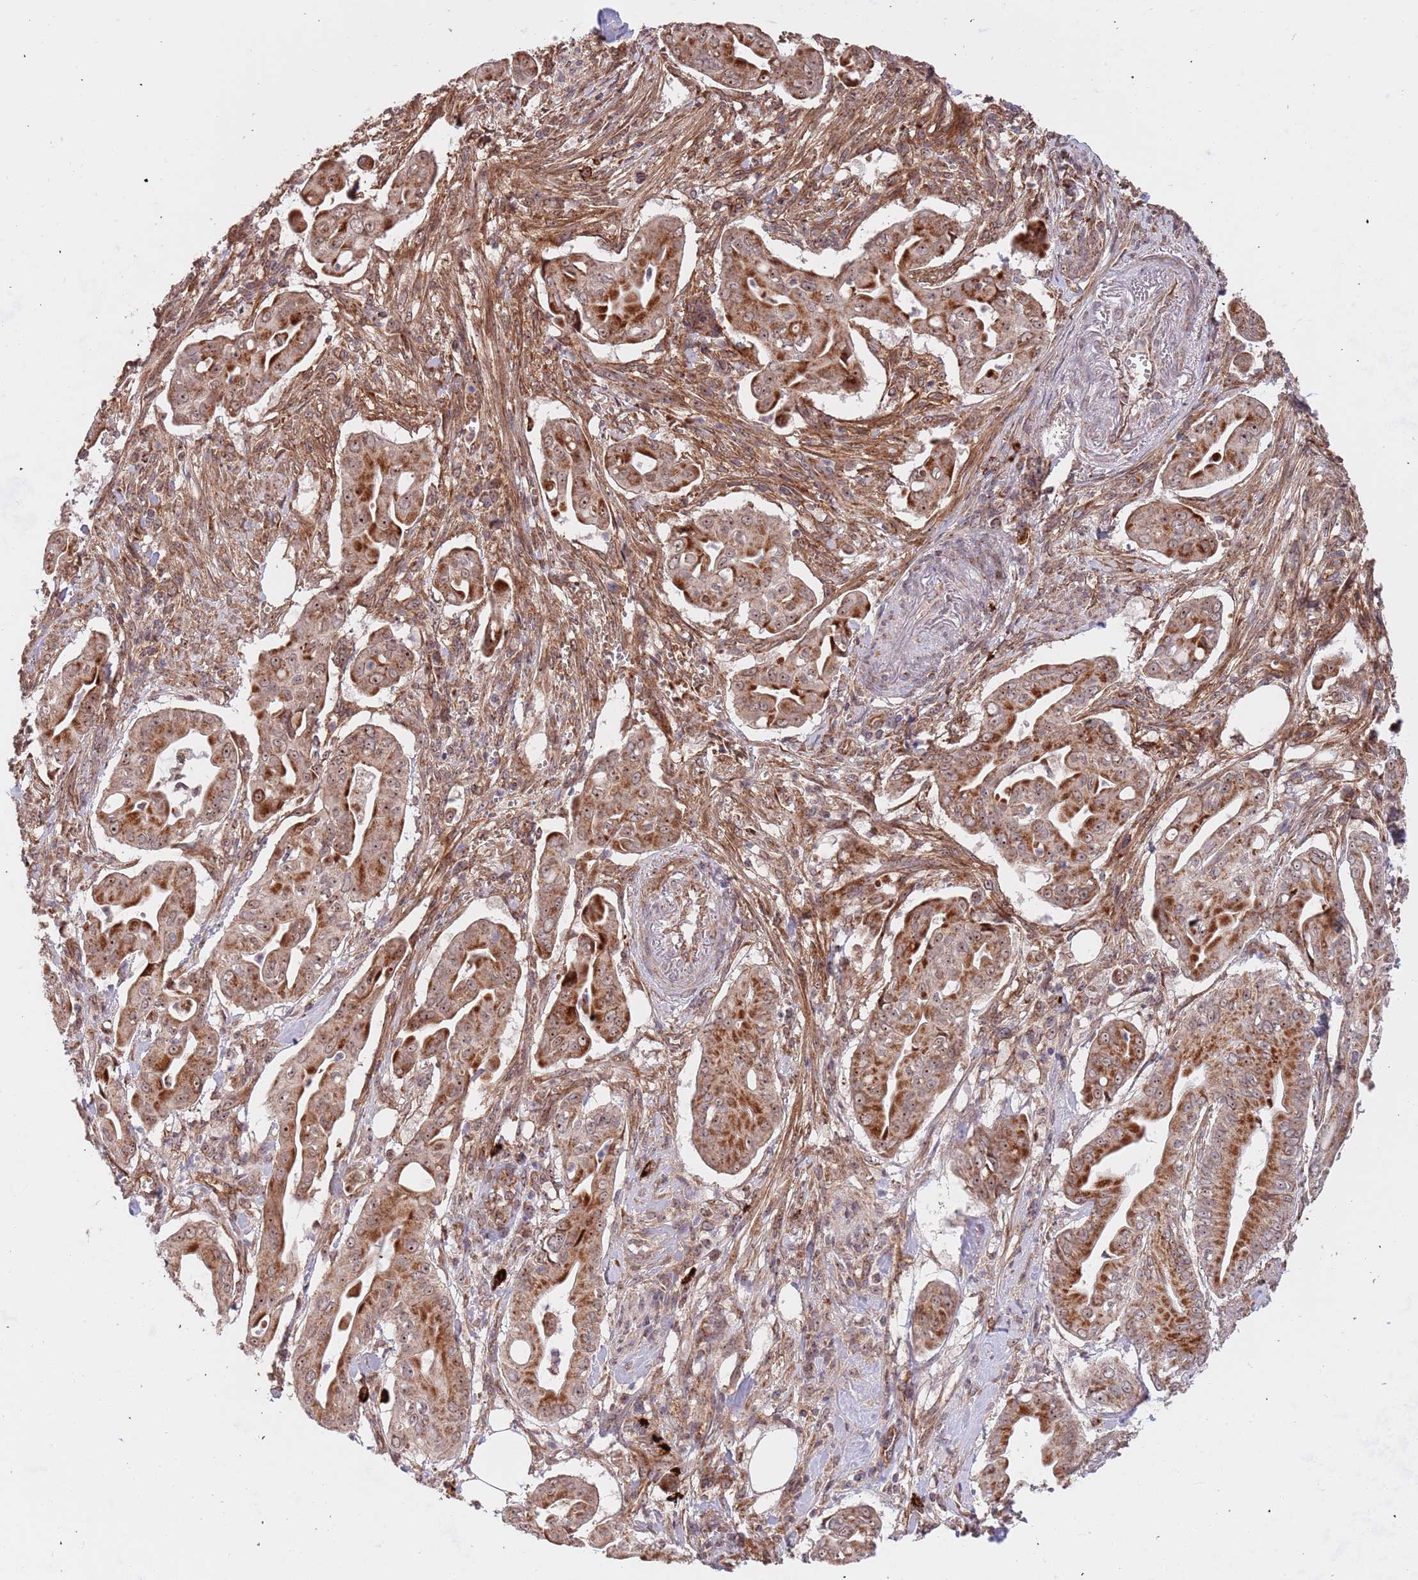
{"staining": {"intensity": "strong", "quantity": "25%-75%", "location": "cytoplasmic/membranous"}, "tissue": "pancreatic cancer", "cell_type": "Tumor cells", "image_type": "cancer", "snomed": [{"axis": "morphology", "description": "Adenocarcinoma, NOS"}, {"axis": "topography", "description": "Pancreas"}], "caption": "Immunohistochemical staining of pancreatic cancer exhibits strong cytoplasmic/membranous protein positivity in about 25%-75% of tumor cells. The protein is shown in brown color, while the nuclei are stained blue.", "gene": "DCHS1", "patient": {"sex": "male", "age": 71}}